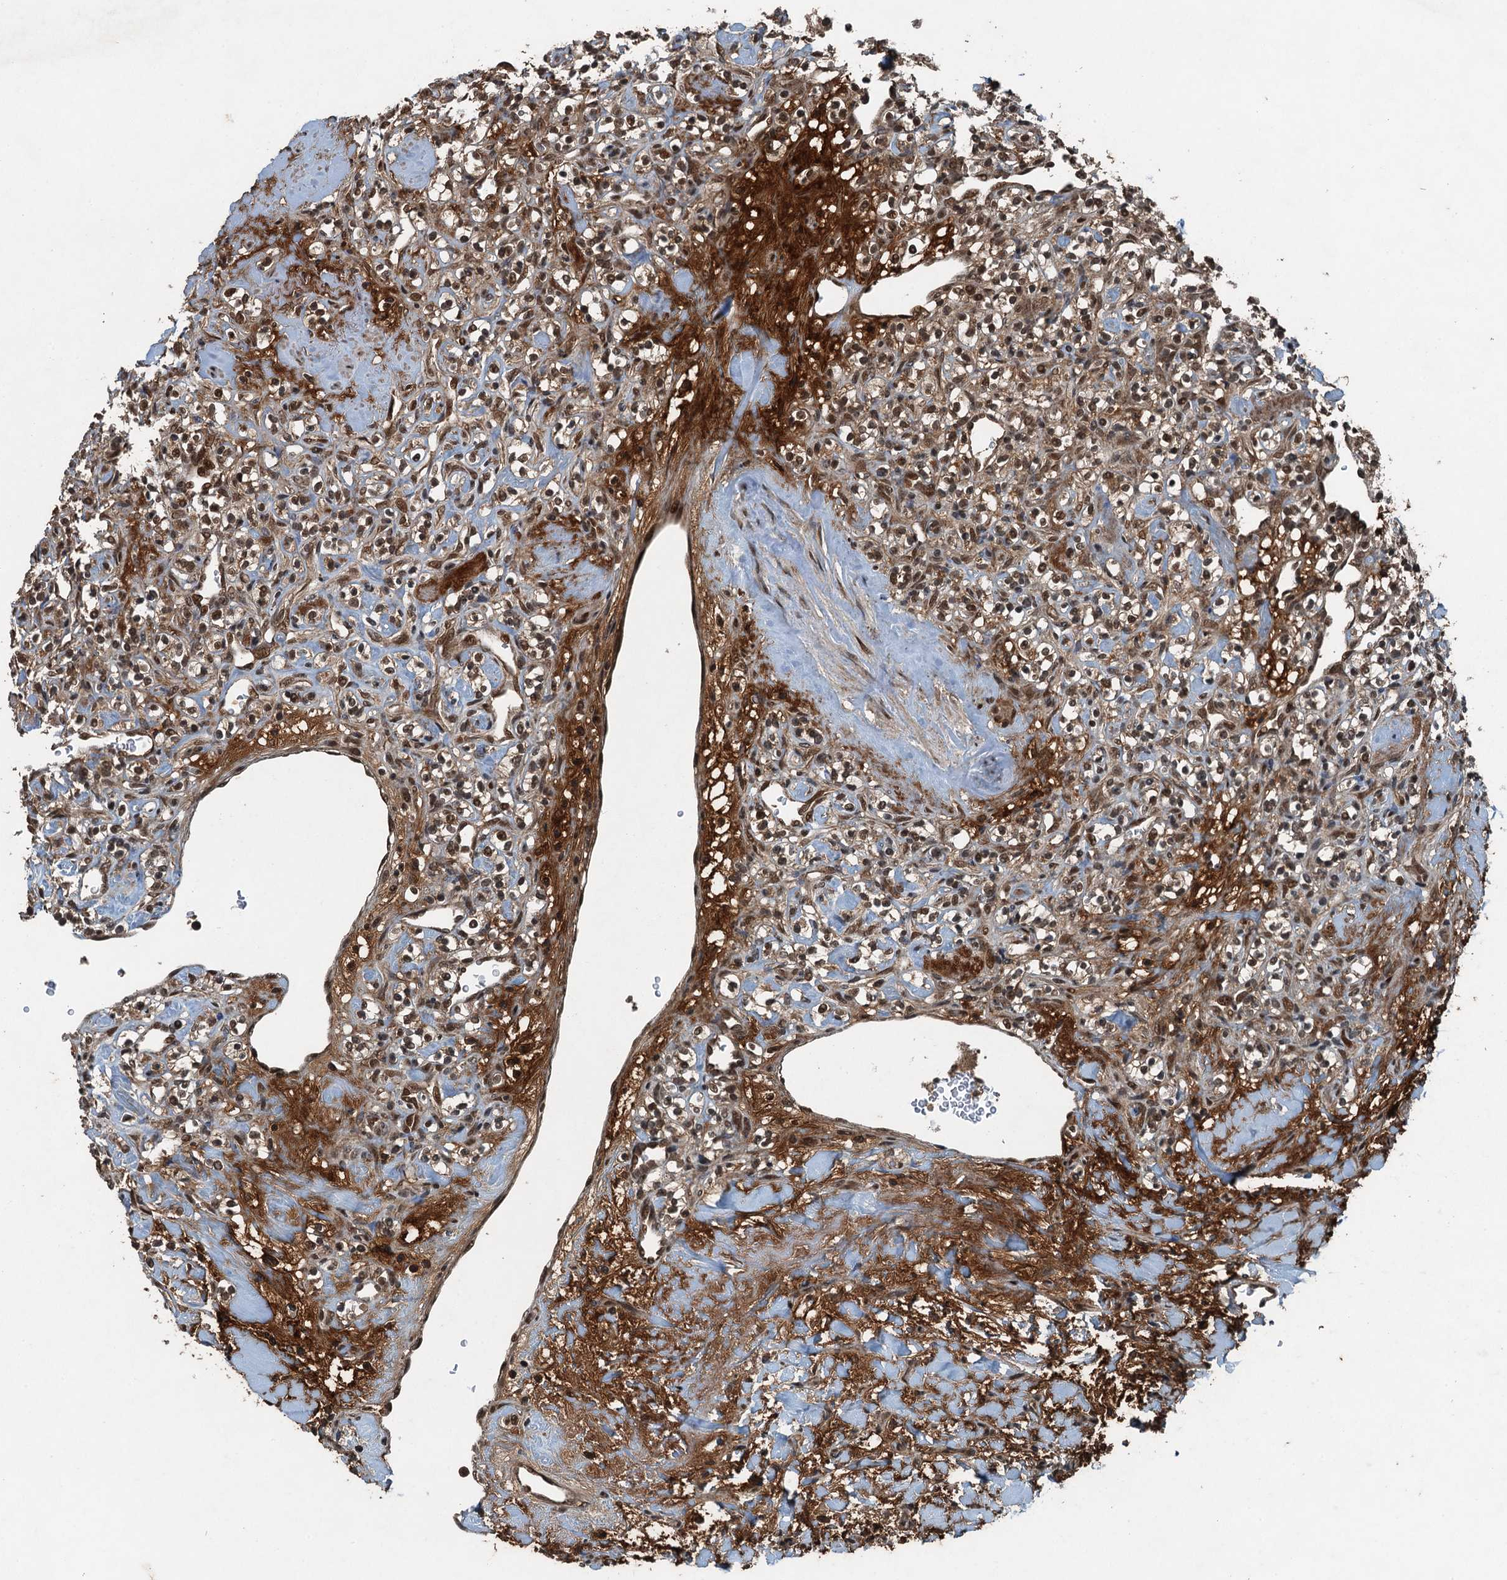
{"staining": {"intensity": "moderate", "quantity": ">75%", "location": "nuclear"}, "tissue": "renal cancer", "cell_type": "Tumor cells", "image_type": "cancer", "snomed": [{"axis": "morphology", "description": "Adenocarcinoma, NOS"}, {"axis": "topography", "description": "Kidney"}], "caption": "A photomicrograph of human renal adenocarcinoma stained for a protein exhibits moderate nuclear brown staining in tumor cells.", "gene": "UBXN6", "patient": {"sex": "male", "age": 77}}